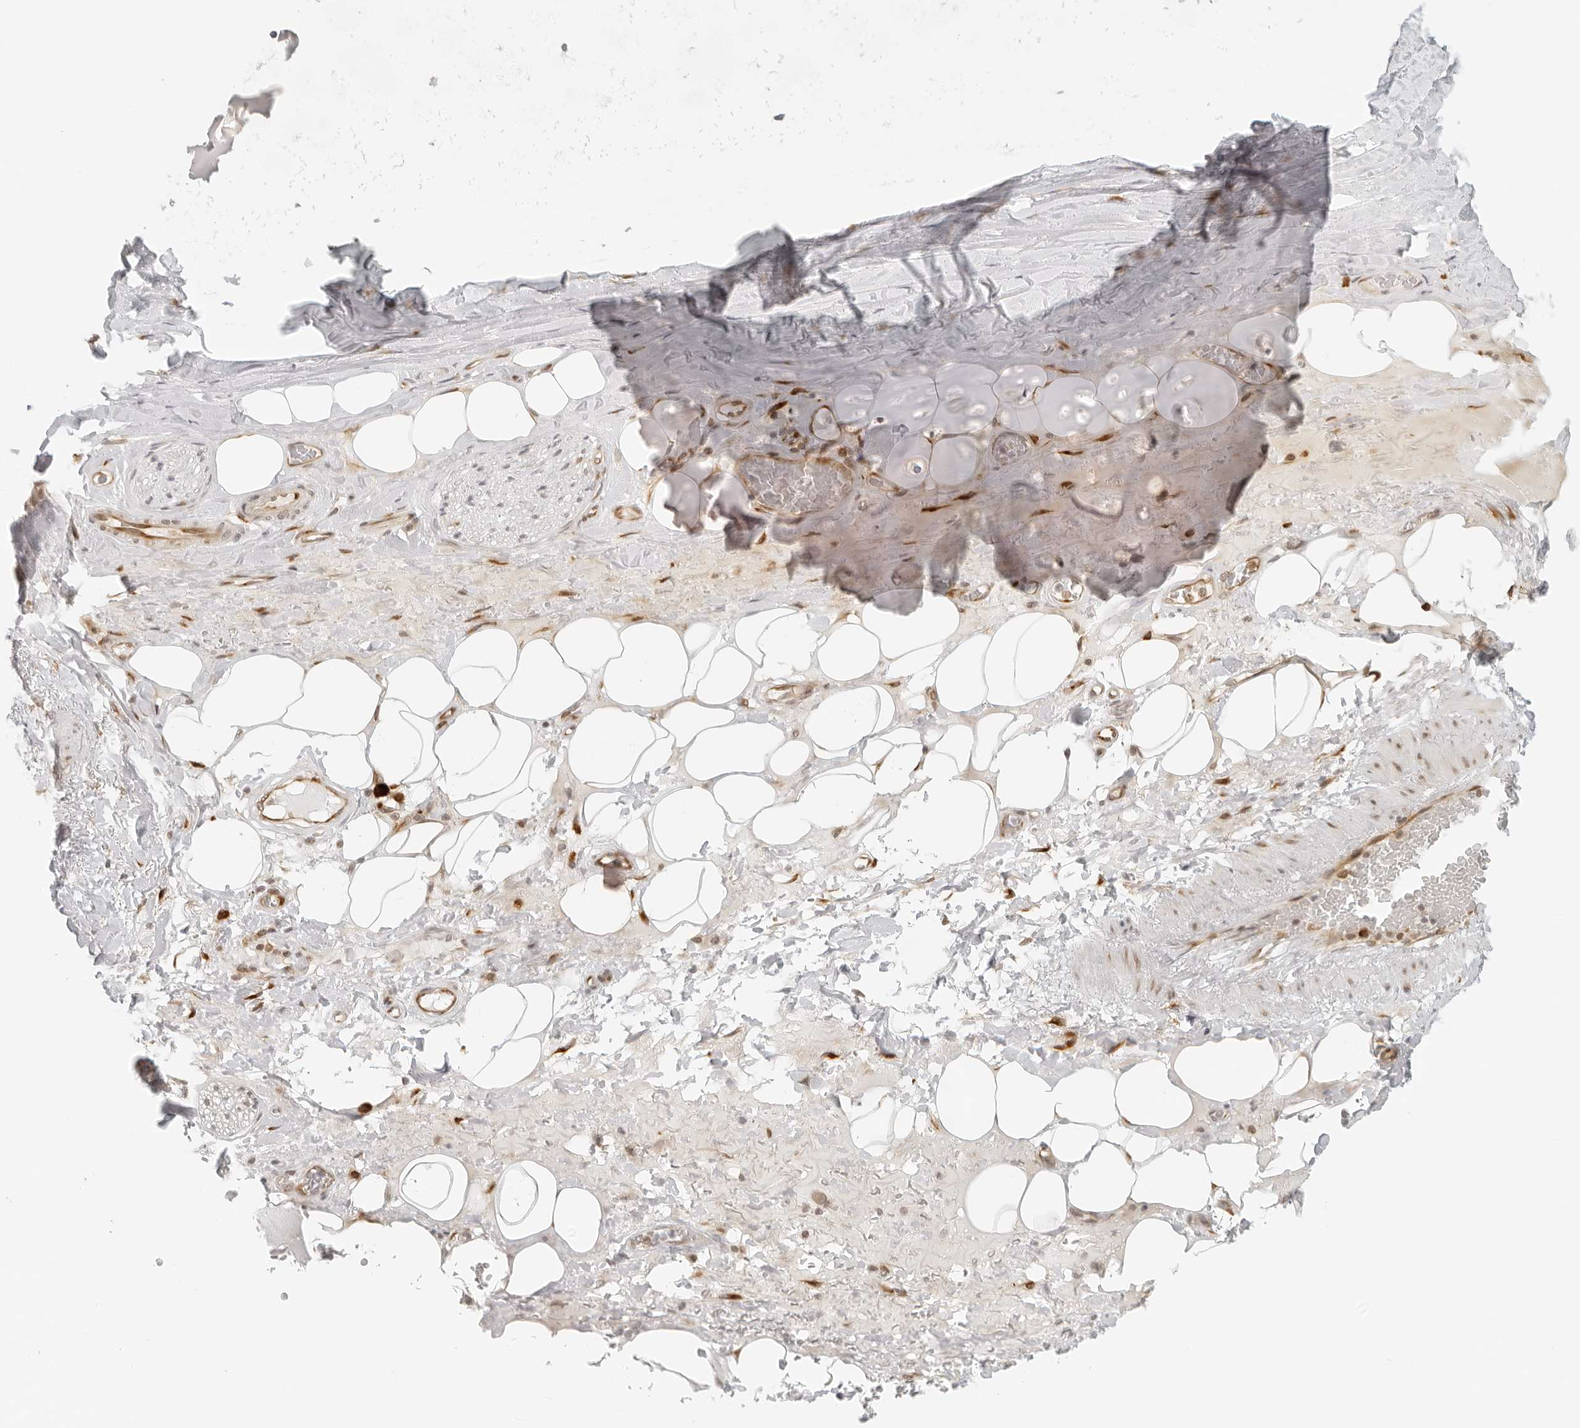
{"staining": {"intensity": "weak", "quantity": "25%-75%", "location": "nuclear"}, "tissue": "adipose tissue", "cell_type": "Adipocytes", "image_type": "normal", "snomed": [{"axis": "morphology", "description": "Normal tissue, NOS"}, {"axis": "topography", "description": "Cartilage tissue"}], "caption": "Protein staining of benign adipose tissue demonstrates weak nuclear positivity in approximately 25%-75% of adipocytes. The staining was performed using DAB, with brown indicating positive protein expression. Nuclei are stained blue with hematoxylin.", "gene": "EIF4G1", "patient": {"sex": "female", "age": 63}}